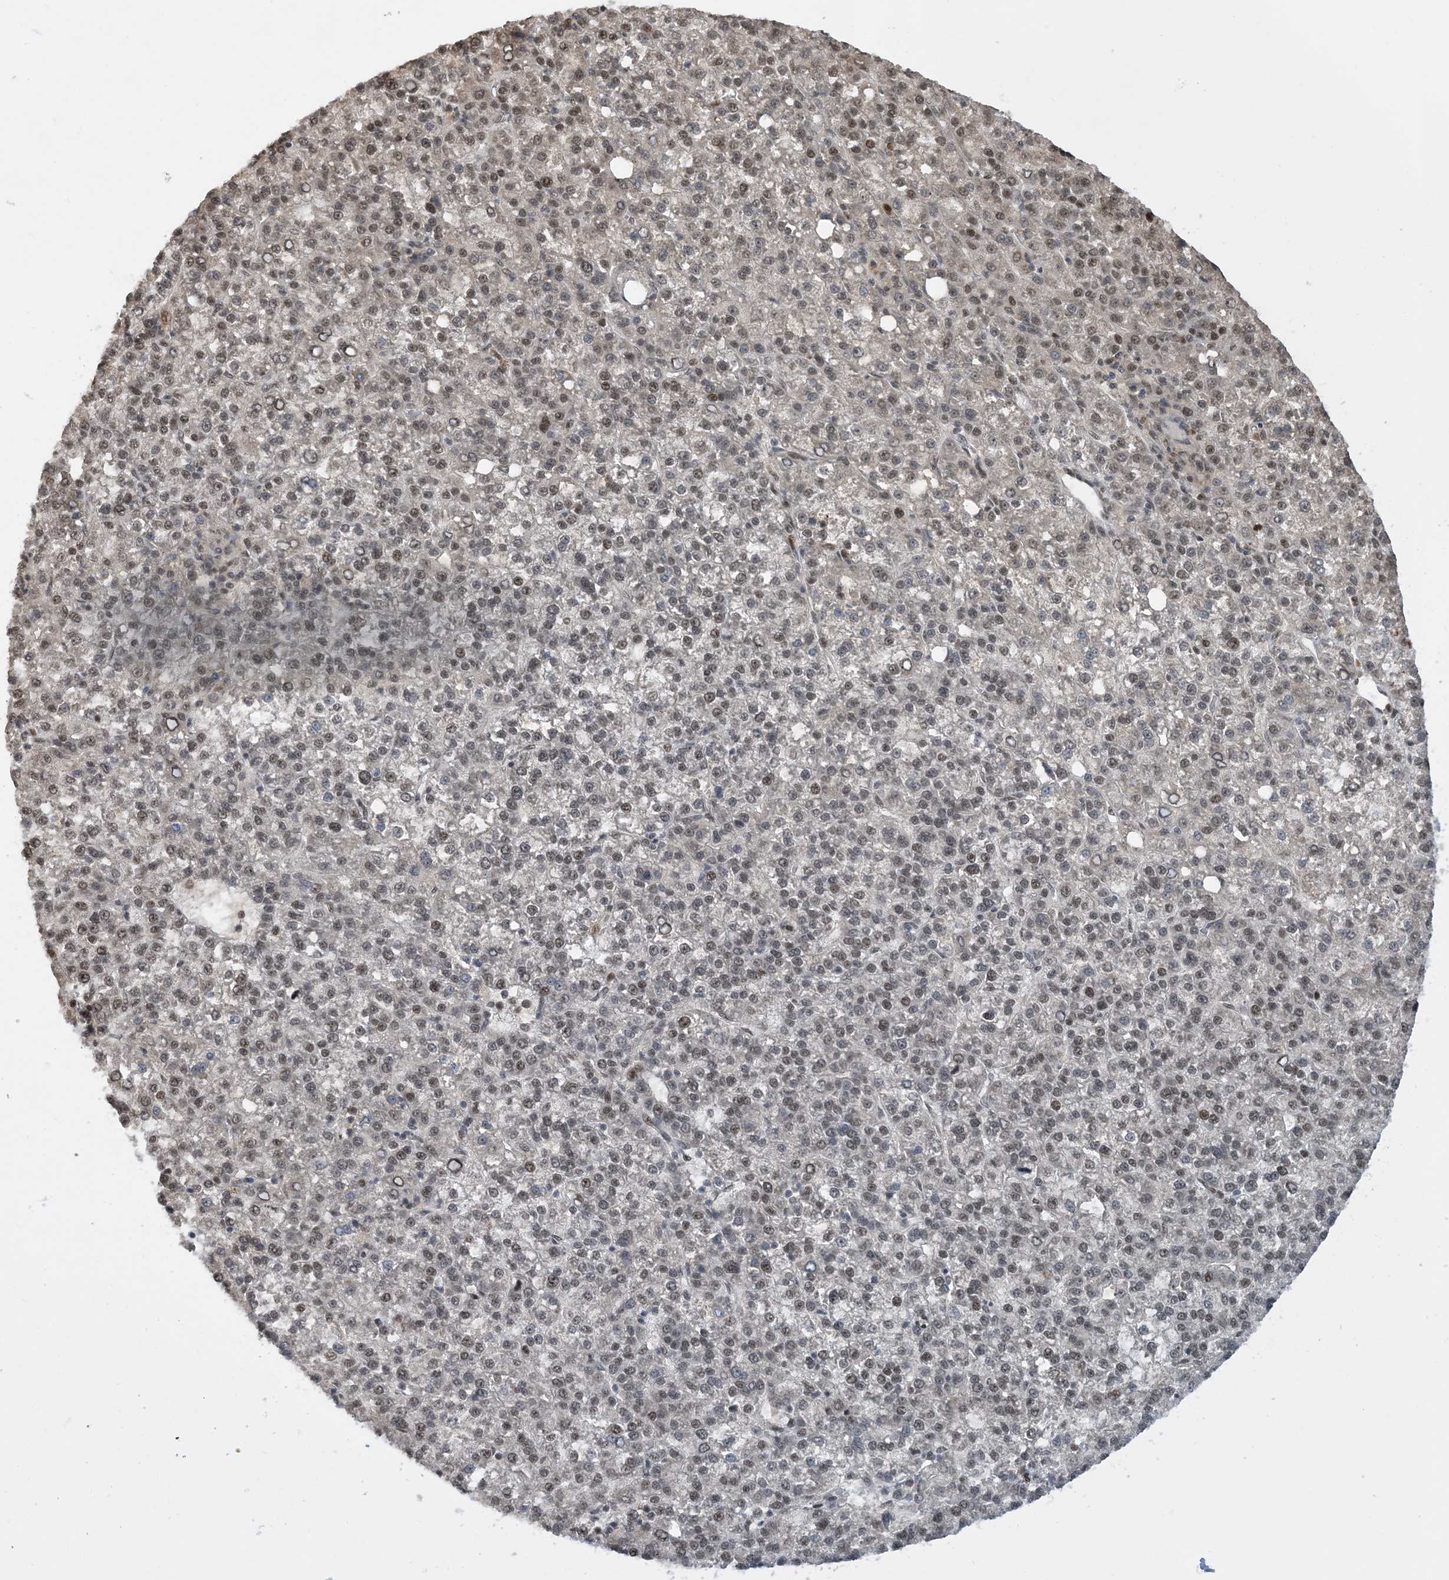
{"staining": {"intensity": "weak", "quantity": "25%-75%", "location": "nuclear"}, "tissue": "liver cancer", "cell_type": "Tumor cells", "image_type": "cancer", "snomed": [{"axis": "morphology", "description": "Carcinoma, Hepatocellular, NOS"}, {"axis": "topography", "description": "Liver"}], "caption": "IHC histopathology image of neoplastic tissue: liver hepatocellular carcinoma stained using IHC exhibits low levels of weak protein expression localized specifically in the nuclear of tumor cells, appearing as a nuclear brown color.", "gene": "ACYP2", "patient": {"sex": "female", "age": 58}}